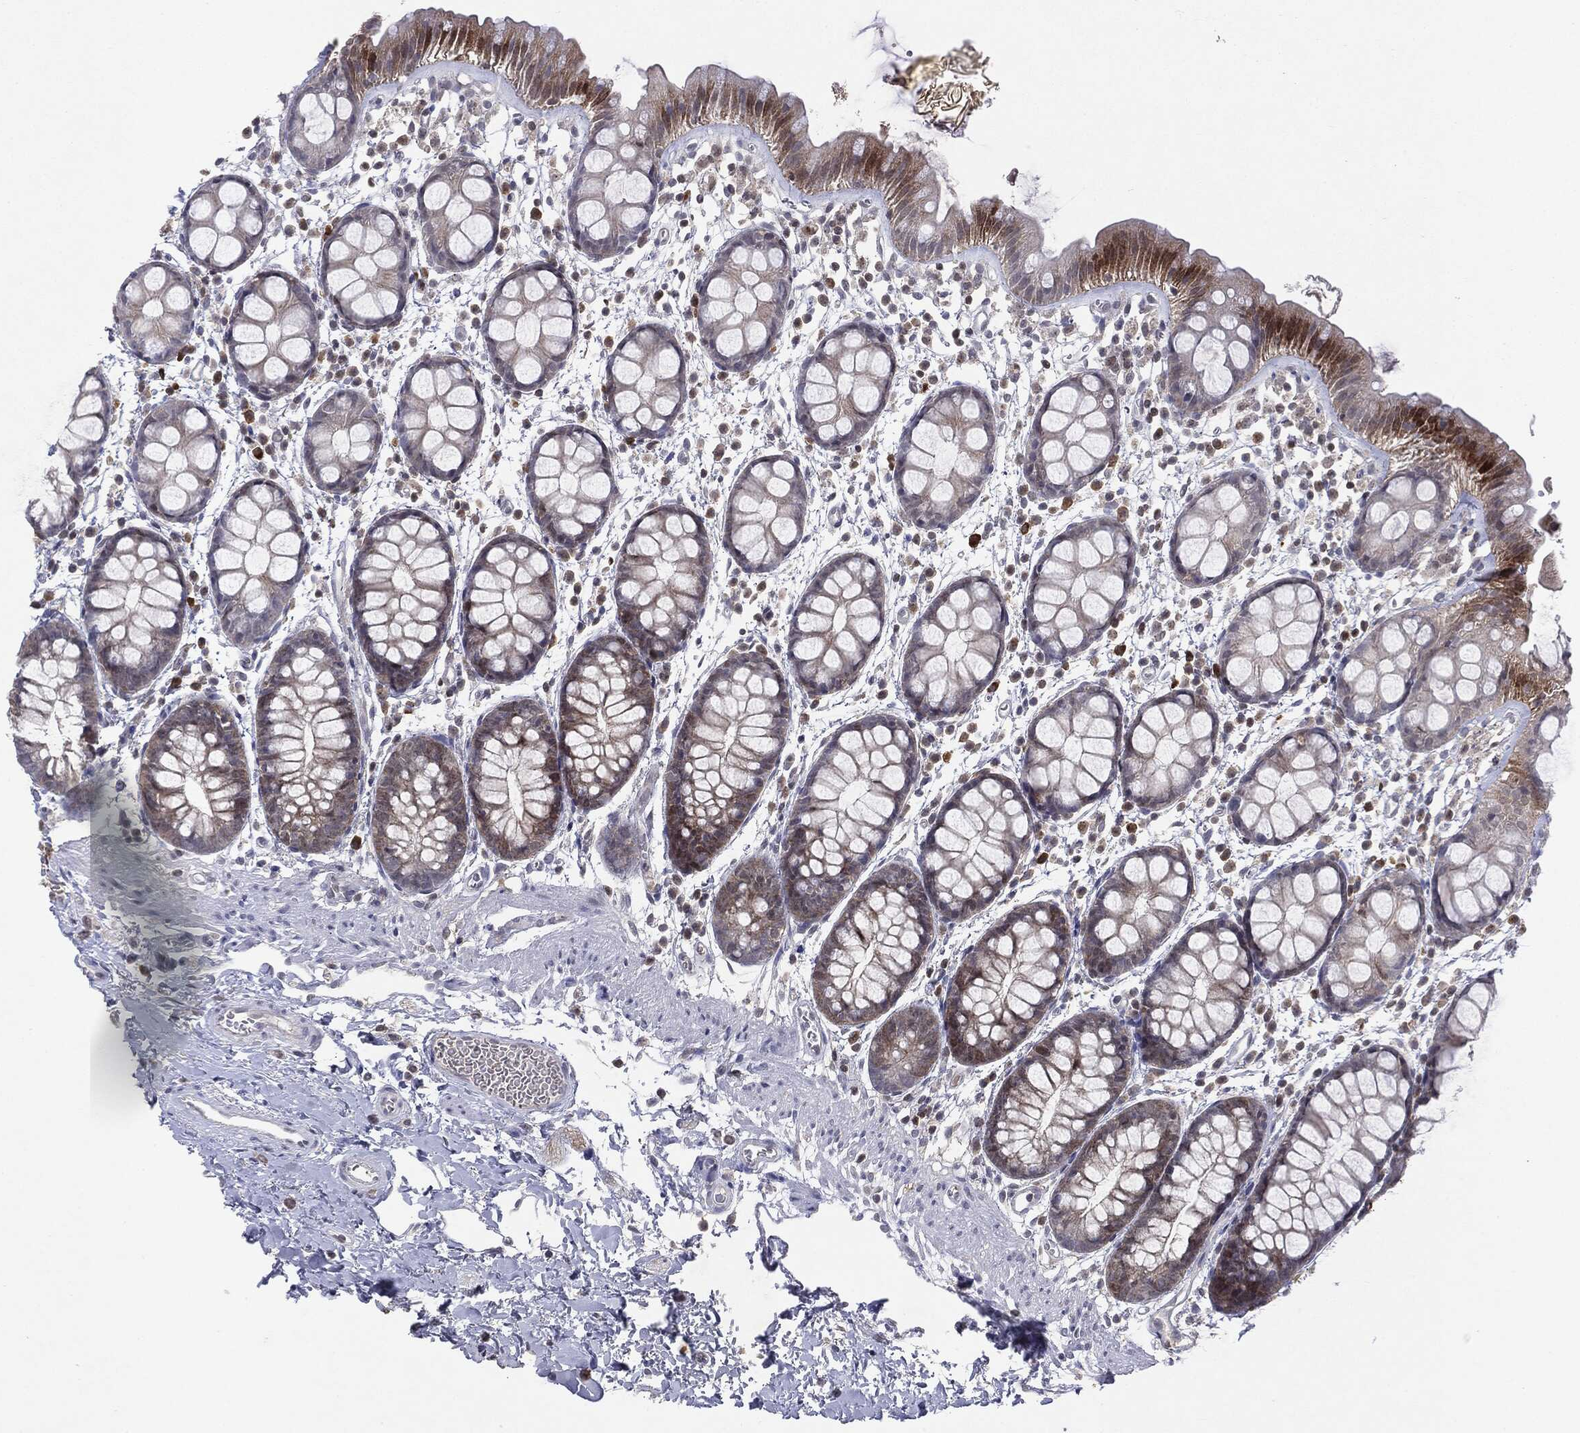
{"staining": {"intensity": "moderate", "quantity": "25%-75%", "location": "cytoplasmic/membranous"}, "tissue": "rectum", "cell_type": "Glandular cells", "image_type": "normal", "snomed": [{"axis": "morphology", "description": "Normal tissue, NOS"}, {"axis": "topography", "description": "Rectum"}], "caption": "Approximately 25%-75% of glandular cells in benign human rectum exhibit moderate cytoplasmic/membranous protein staining as visualized by brown immunohistochemical staining.", "gene": "KIF2C", "patient": {"sex": "male", "age": 57}}